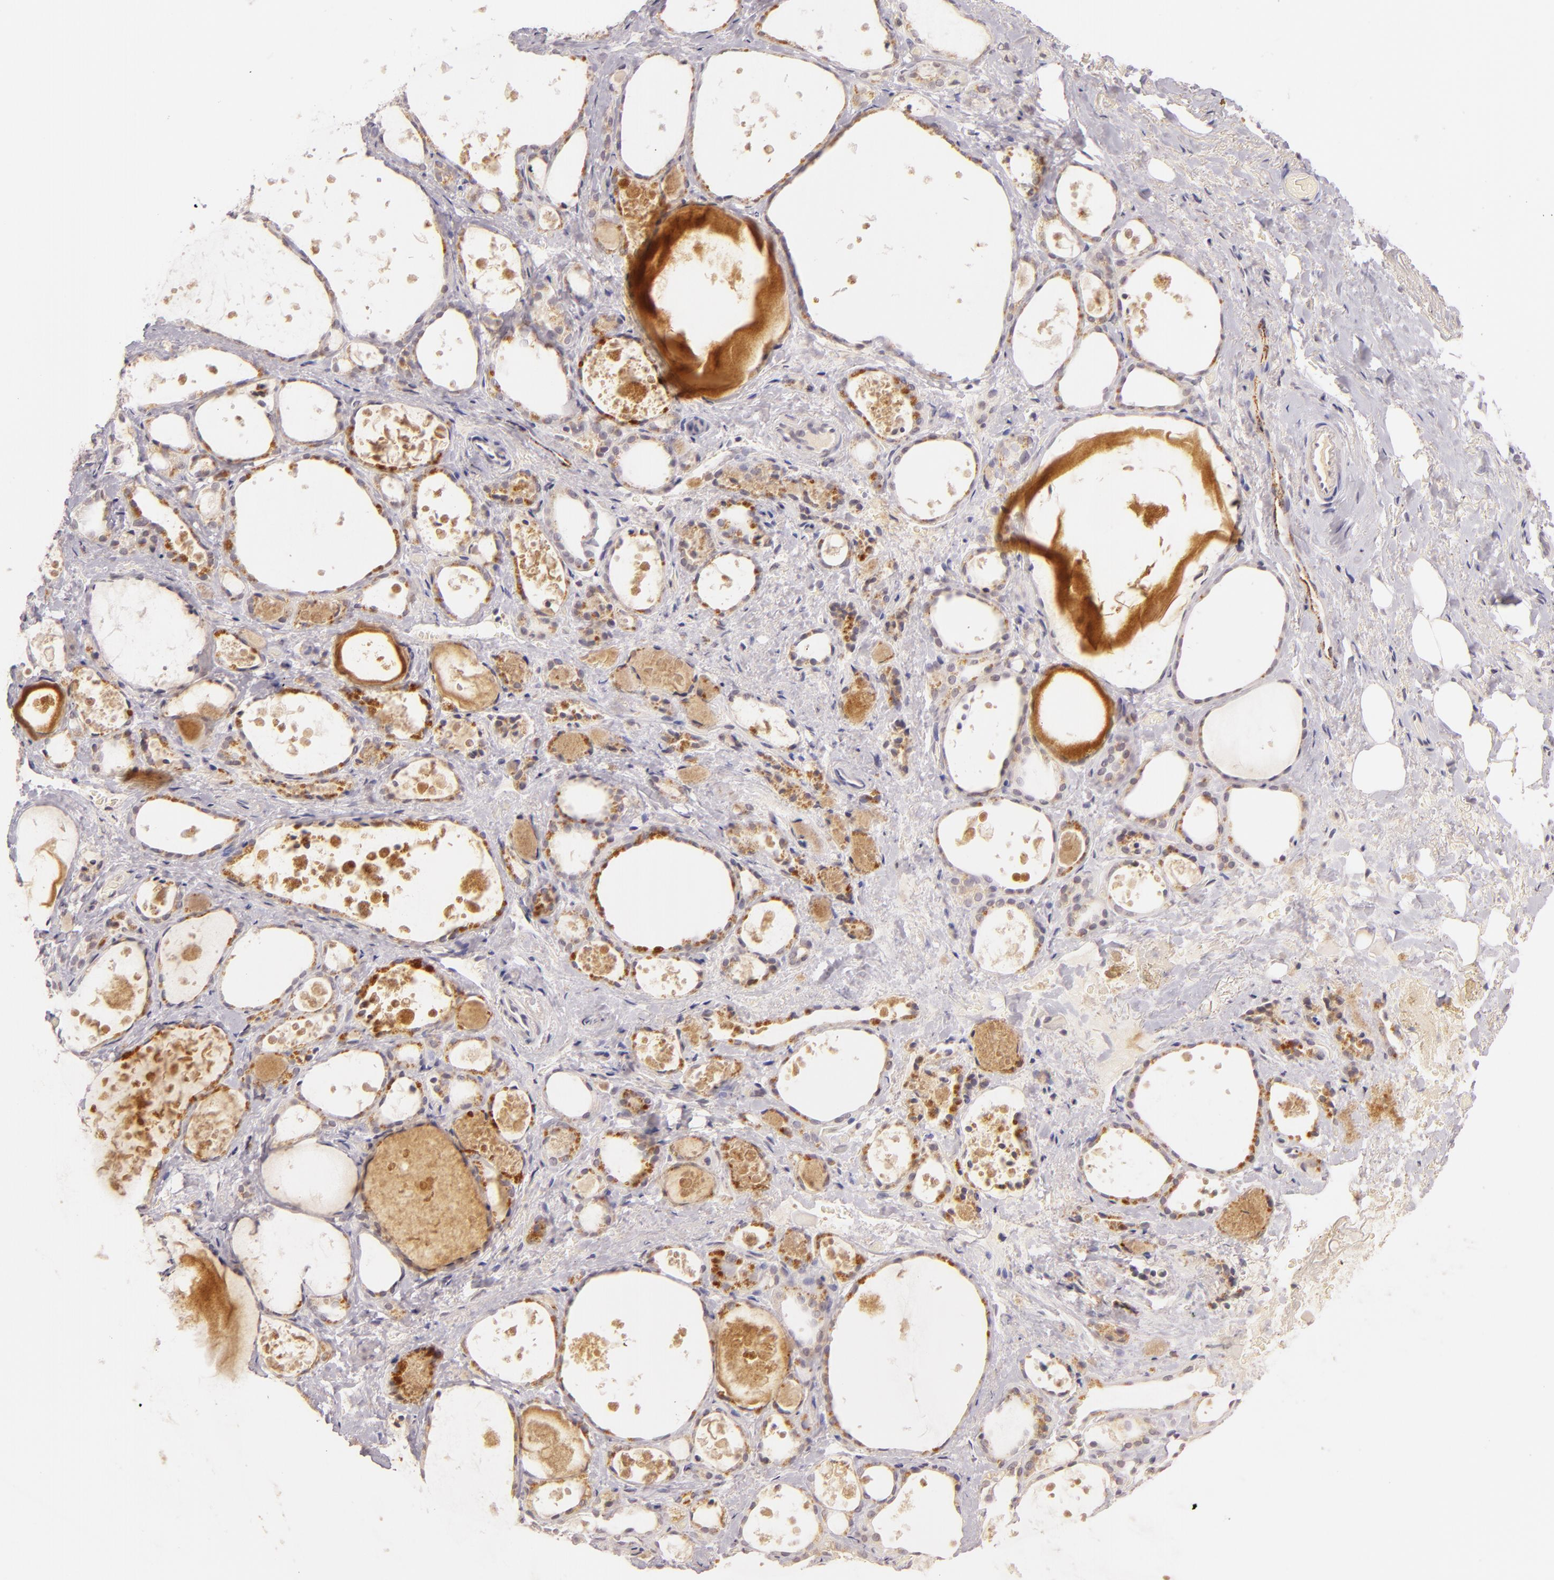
{"staining": {"intensity": "weak", "quantity": ">75%", "location": "cytoplasmic/membranous"}, "tissue": "thyroid gland", "cell_type": "Glandular cells", "image_type": "normal", "snomed": [{"axis": "morphology", "description": "Normal tissue, NOS"}, {"axis": "topography", "description": "Thyroid gland"}], "caption": "Thyroid gland stained with a brown dye exhibits weak cytoplasmic/membranous positive staining in about >75% of glandular cells.", "gene": "CASP8", "patient": {"sex": "female", "age": 75}}